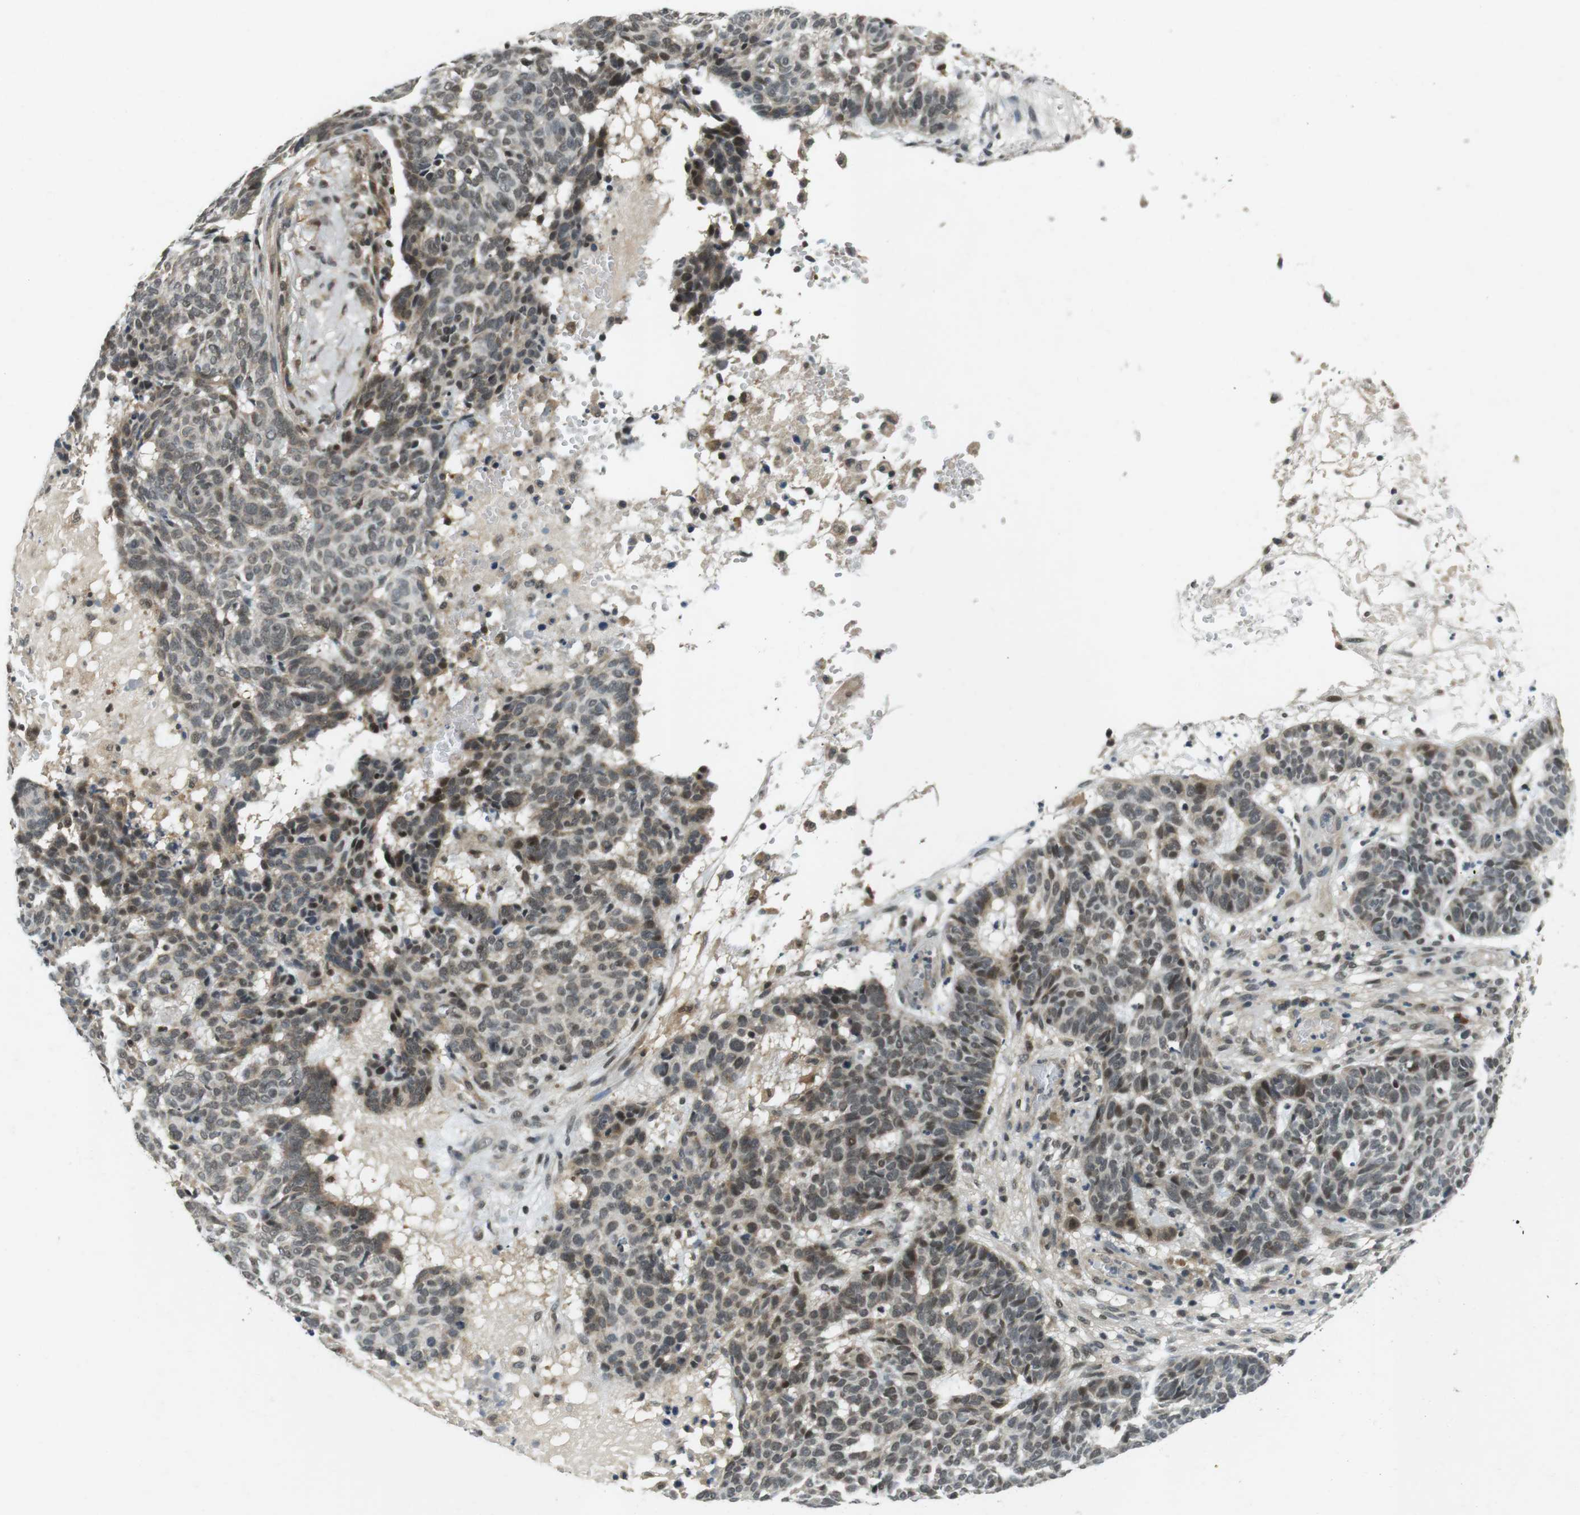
{"staining": {"intensity": "weak", "quantity": ">75%", "location": "cytoplasmic/membranous,nuclear"}, "tissue": "skin cancer", "cell_type": "Tumor cells", "image_type": "cancer", "snomed": [{"axis": "morphology", "description": "Basal cell carcinoma"}, {"axis": "topography", "description": "Skin"}], "caption": "Skin cancer (basal cell carcinoma) stained for a protein shows weak cytoplasmic/membranous and nuclear positivity in tumor cells.", "gene": "BRD4", "patient": {"sex": "male", "age": 85}}